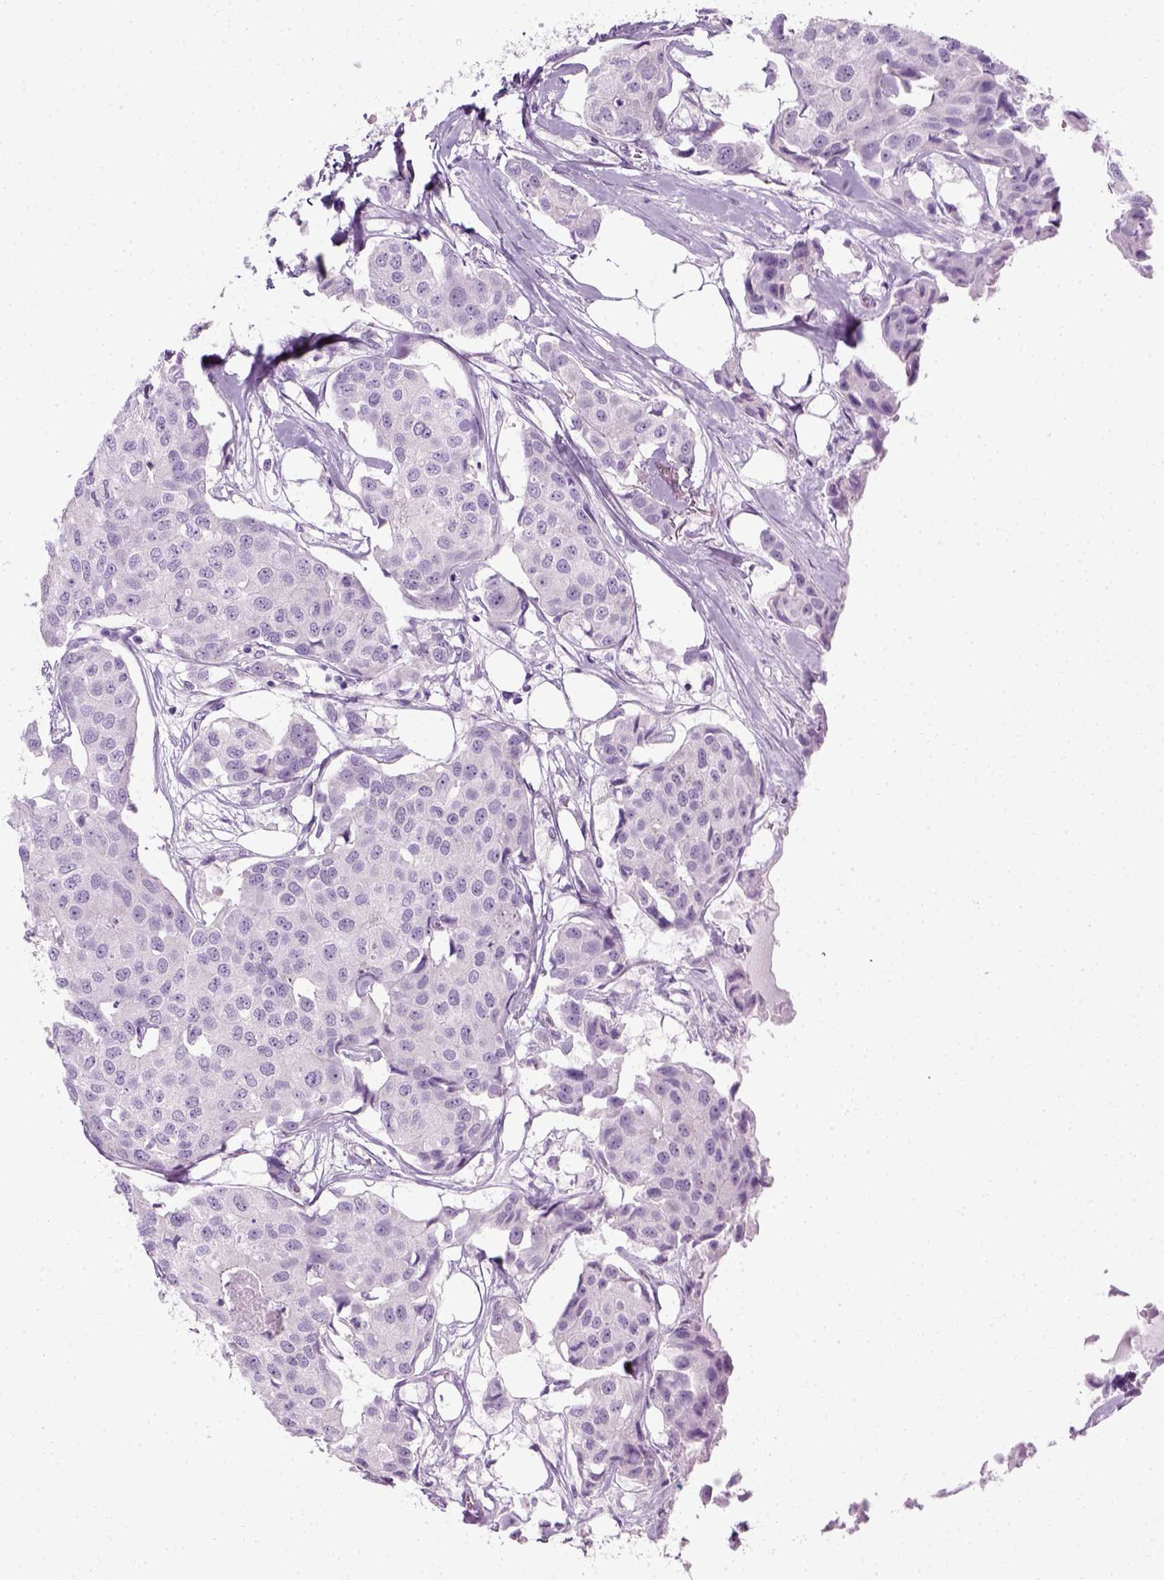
{"staining": {"intensity": "negative", "quantity": "none", "location": "none"}, "tissue": "breast cancer", "cell_type": "Tumor cells", "image_type": "cancer", "snomed": [{"axis": "morphology", "description": "Duct carcinoma"}, {"axis": "topography", "description": "Breast"}, {"axis": "topography", "description": "Lymph node"}], "caption": "Breast cancer was stained to show a protein in brown. There is no significant staining in tumor cells.", "gene": "SLC12A5", "patient": {"sex": "female", "age": 80}}